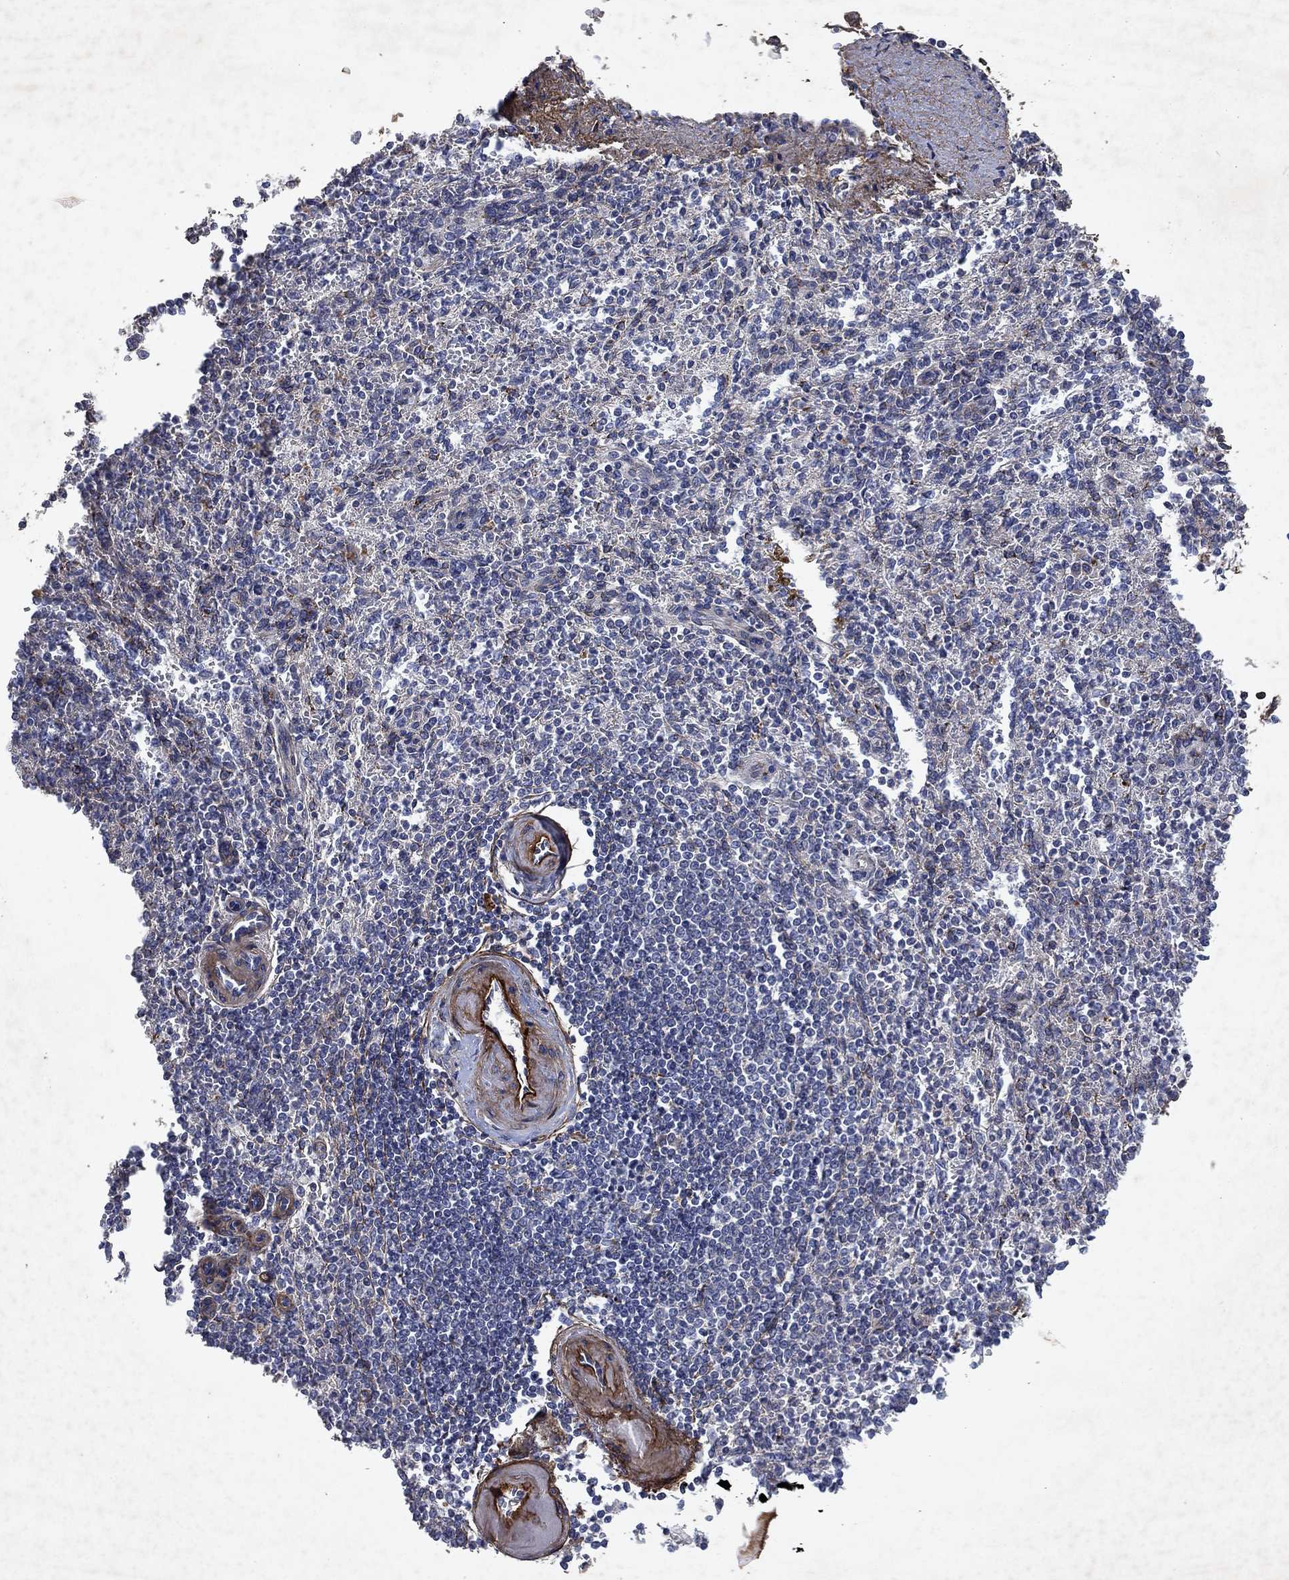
{"staining": {"intensity": "negative", "quantity": "none", "location": "none"}, "tissue": "spleen", "cell_type": "Cells in red pulp", "image_type": "normal", "snomed": [{"axis": "morphology", "description": "Normal tissue, NOS"}, {"axis": "topography", "description": "Spleen"}], "caption": "DAB (3,3'-diaminobenzidine) immunohistochemical staining of unremarkable human spleen exhibits no significant staining in cells in red pulp.", "gene": "COL4A2", "patient": {"sex": "female", "age": 74}}